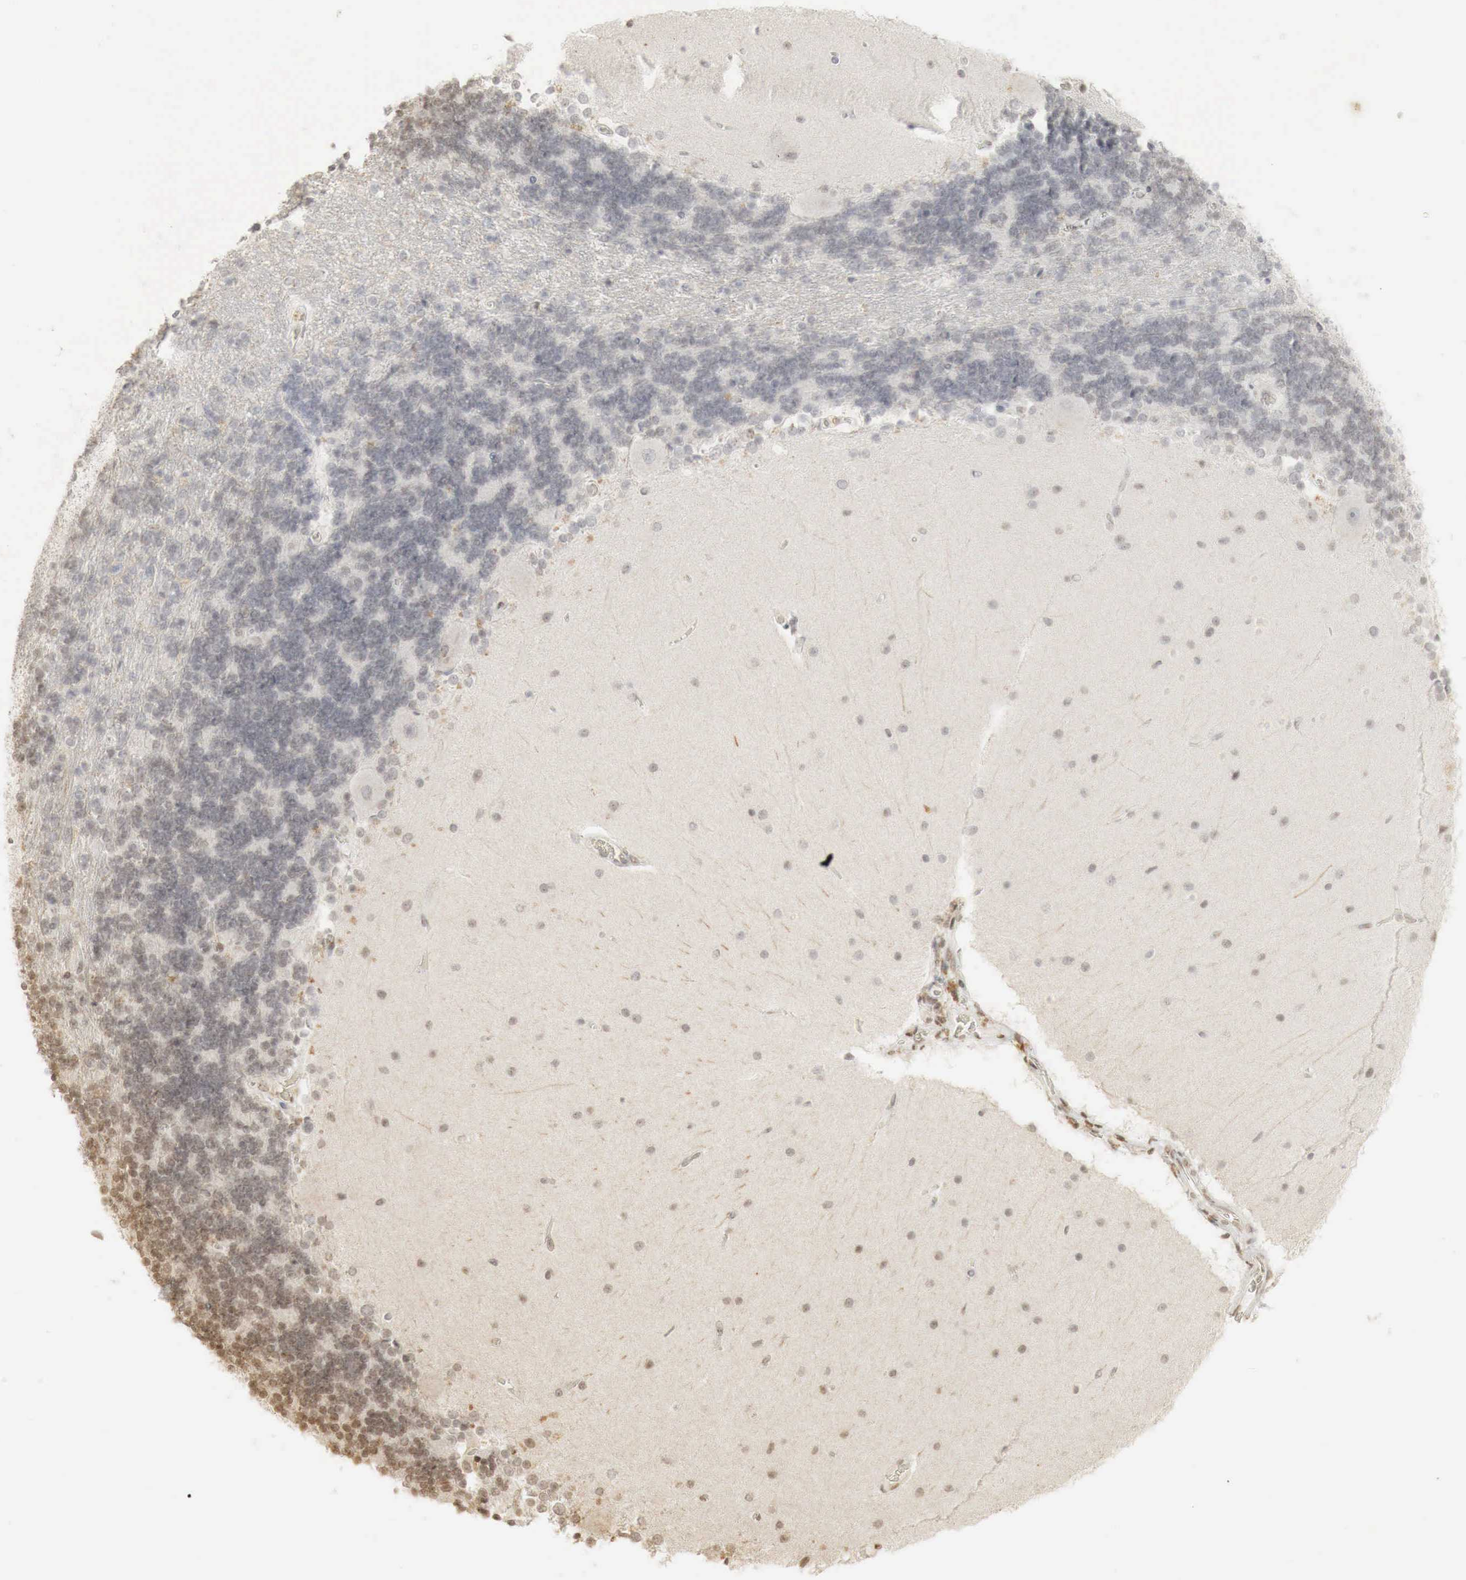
{"staining": {"intensity": "moderate", "quantity": "<25%", "location": "nuclear"}, "tissue": "cerebellum", "cell_type": "Cells in granular layer", "image_type": "normal", "snomed": [{"axis": "morphology", "description": "Normal tissue, NOS"}, {"axis": "topography", "description": "Cerebellum"}], "caption": "This is a micrograph of immunohistochemistry (IHC) staining of unremarkable cerebellum, which shows moderate expression in the nuclear of cells in granular layer.", "gene": "ERBB4", "patient": {"sex": "female", "age": 54}}